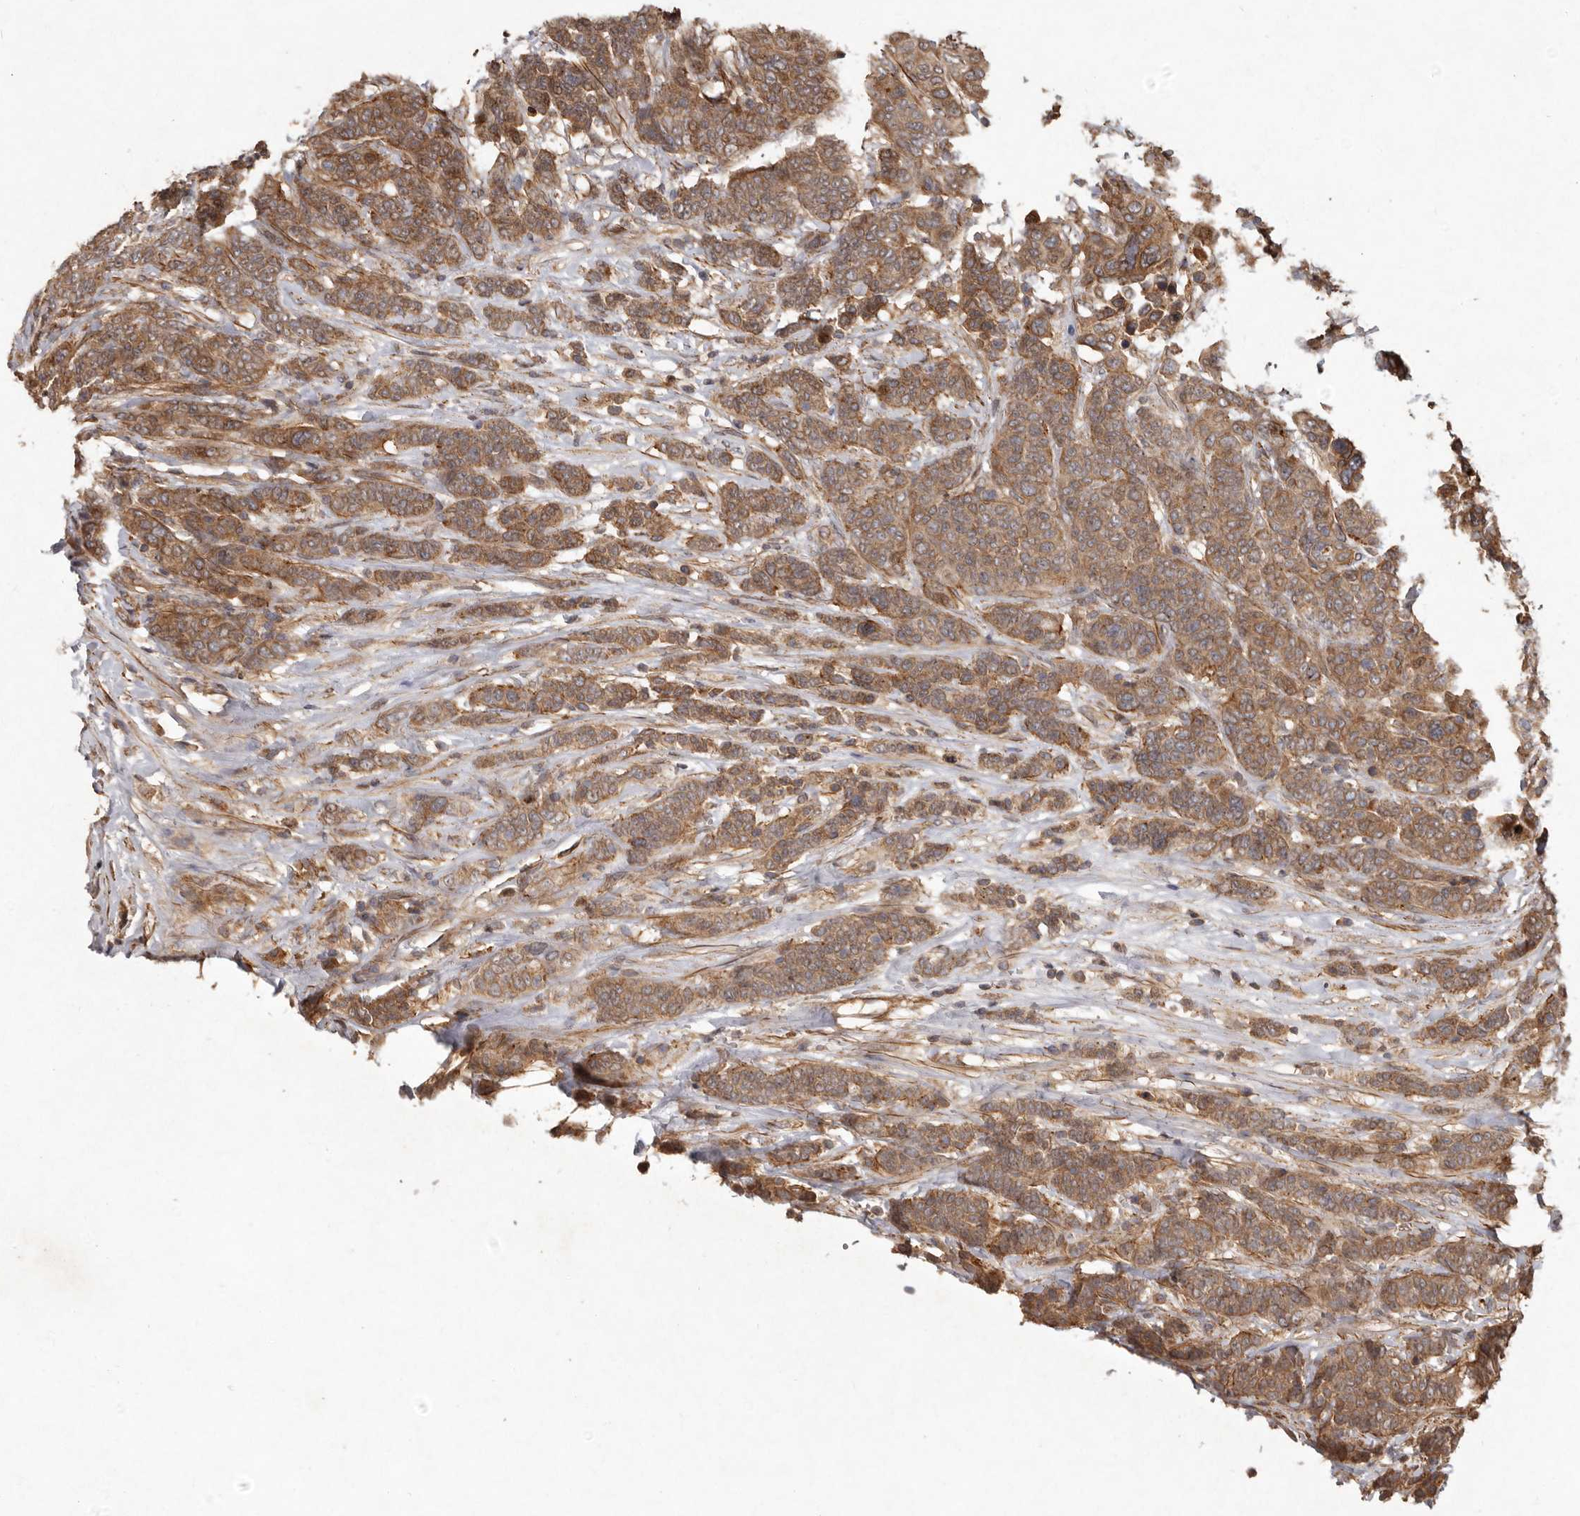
{"staining": {"intensity": "moderate", "quantity": ">75%", "location": "cytoplasmic/membranous"}, "tissue": "breast cancer", "cell_type": "Tumor cells", "image_type": "cancer", "snomed": [{"axis": "morphology", "description": "Duct carcinoma"}, {"axis": "topography", "description": "Breast"}], "caption": "Brown immunohistochemical staining in infiltrating ductal carcinoma (breast) shows moderate cytoplasmic/membranous expression in approximately >75% of tumor cells.", "gene": "SEMA3A", "patient": {"sex": "female", "age": 37}}